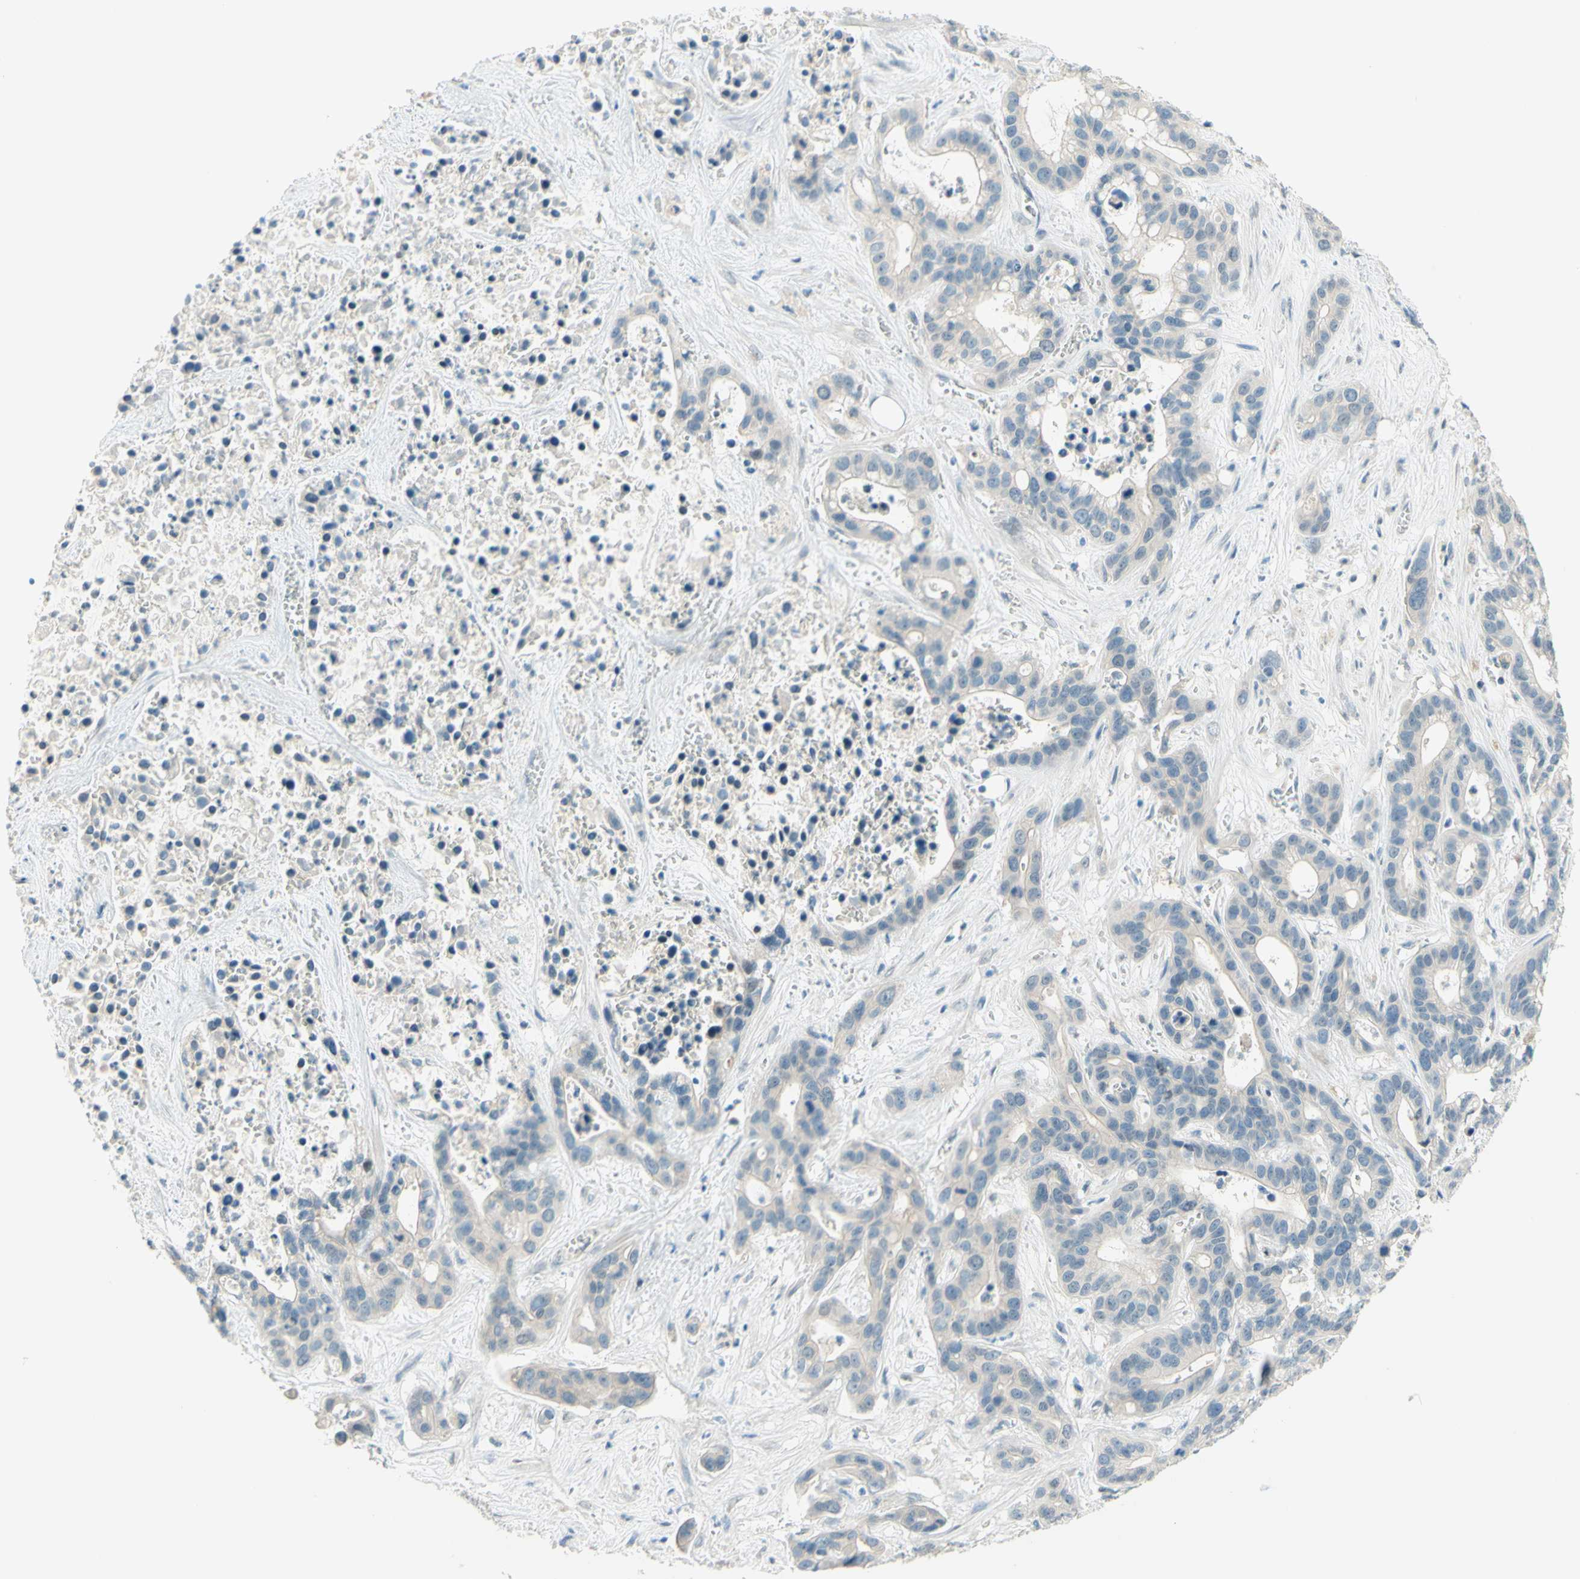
{"staining": {"intensity": "negative", "quantity": "none", "location": "none"}, "tissue": "liver cancer", "cell_type": "Tumor cells", "image_type": "cancer", "snomed": [{"axis": "morphology", "description": "Cholangiocarcinoma"}, {"axis": "topography", "description": "Liver"}], "caption": "Immunohistochemistry of human cholangiocarcinoma (liver) demonstrates no staining in tumor cells.", "gene": "JPH1", "patient": {"sex": "female", "age": 65}}